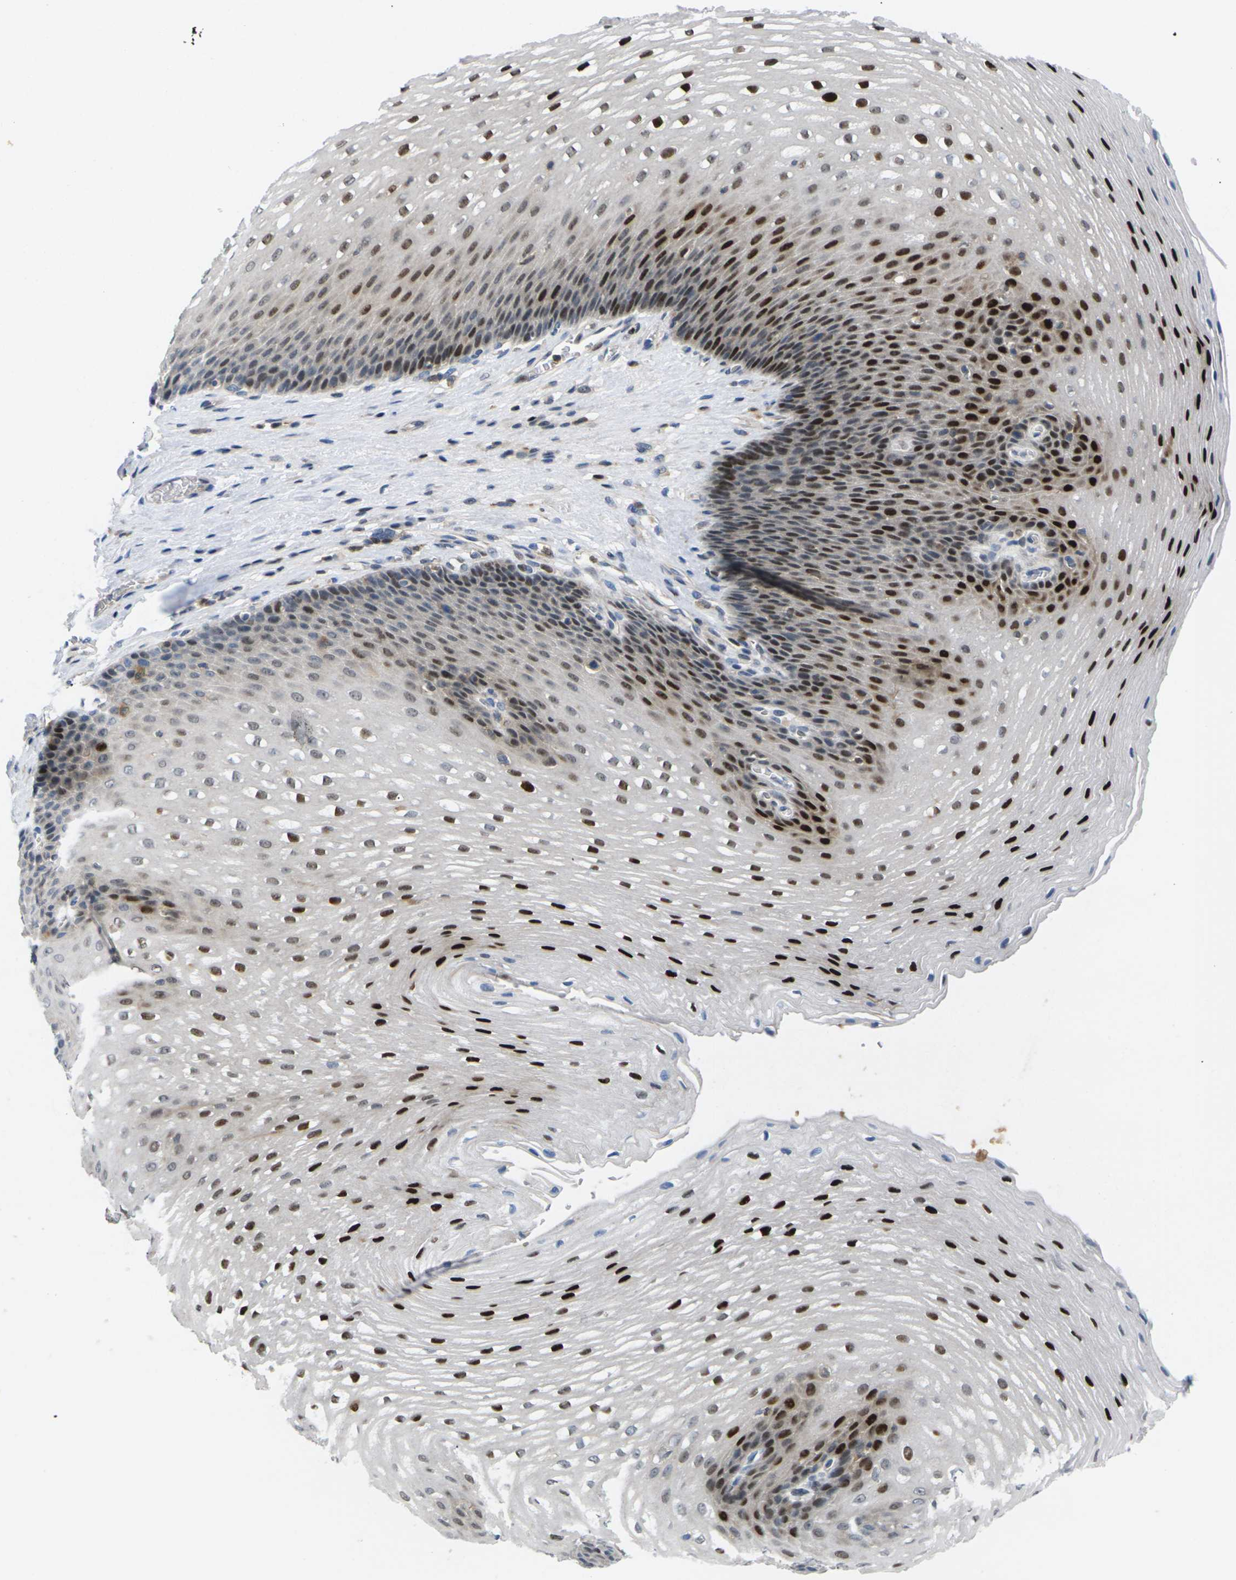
{"staining": {"intensity": "strong", "quantity": ">75%", "location": "cytoplasmic/membranous,nuclear"}, "tissue": "esophagus", "cell_type": "Squamous epithelial cells", "image_type": "normal", "snomed": [{"axis": "morphology", "description": "Normal tissue, NOS"}, {"axis": "topography", "description": "Esophagus"}], "caption": "Strong cytoplasmic/membranous,nuclear expression for a protein is present in approximately >75% of squamous epithelial cells of benign esophagus using immunohistochemistry (IHC).", "gene": "RPS6KA3", "patient": {"sex": "male", "age": 48}}